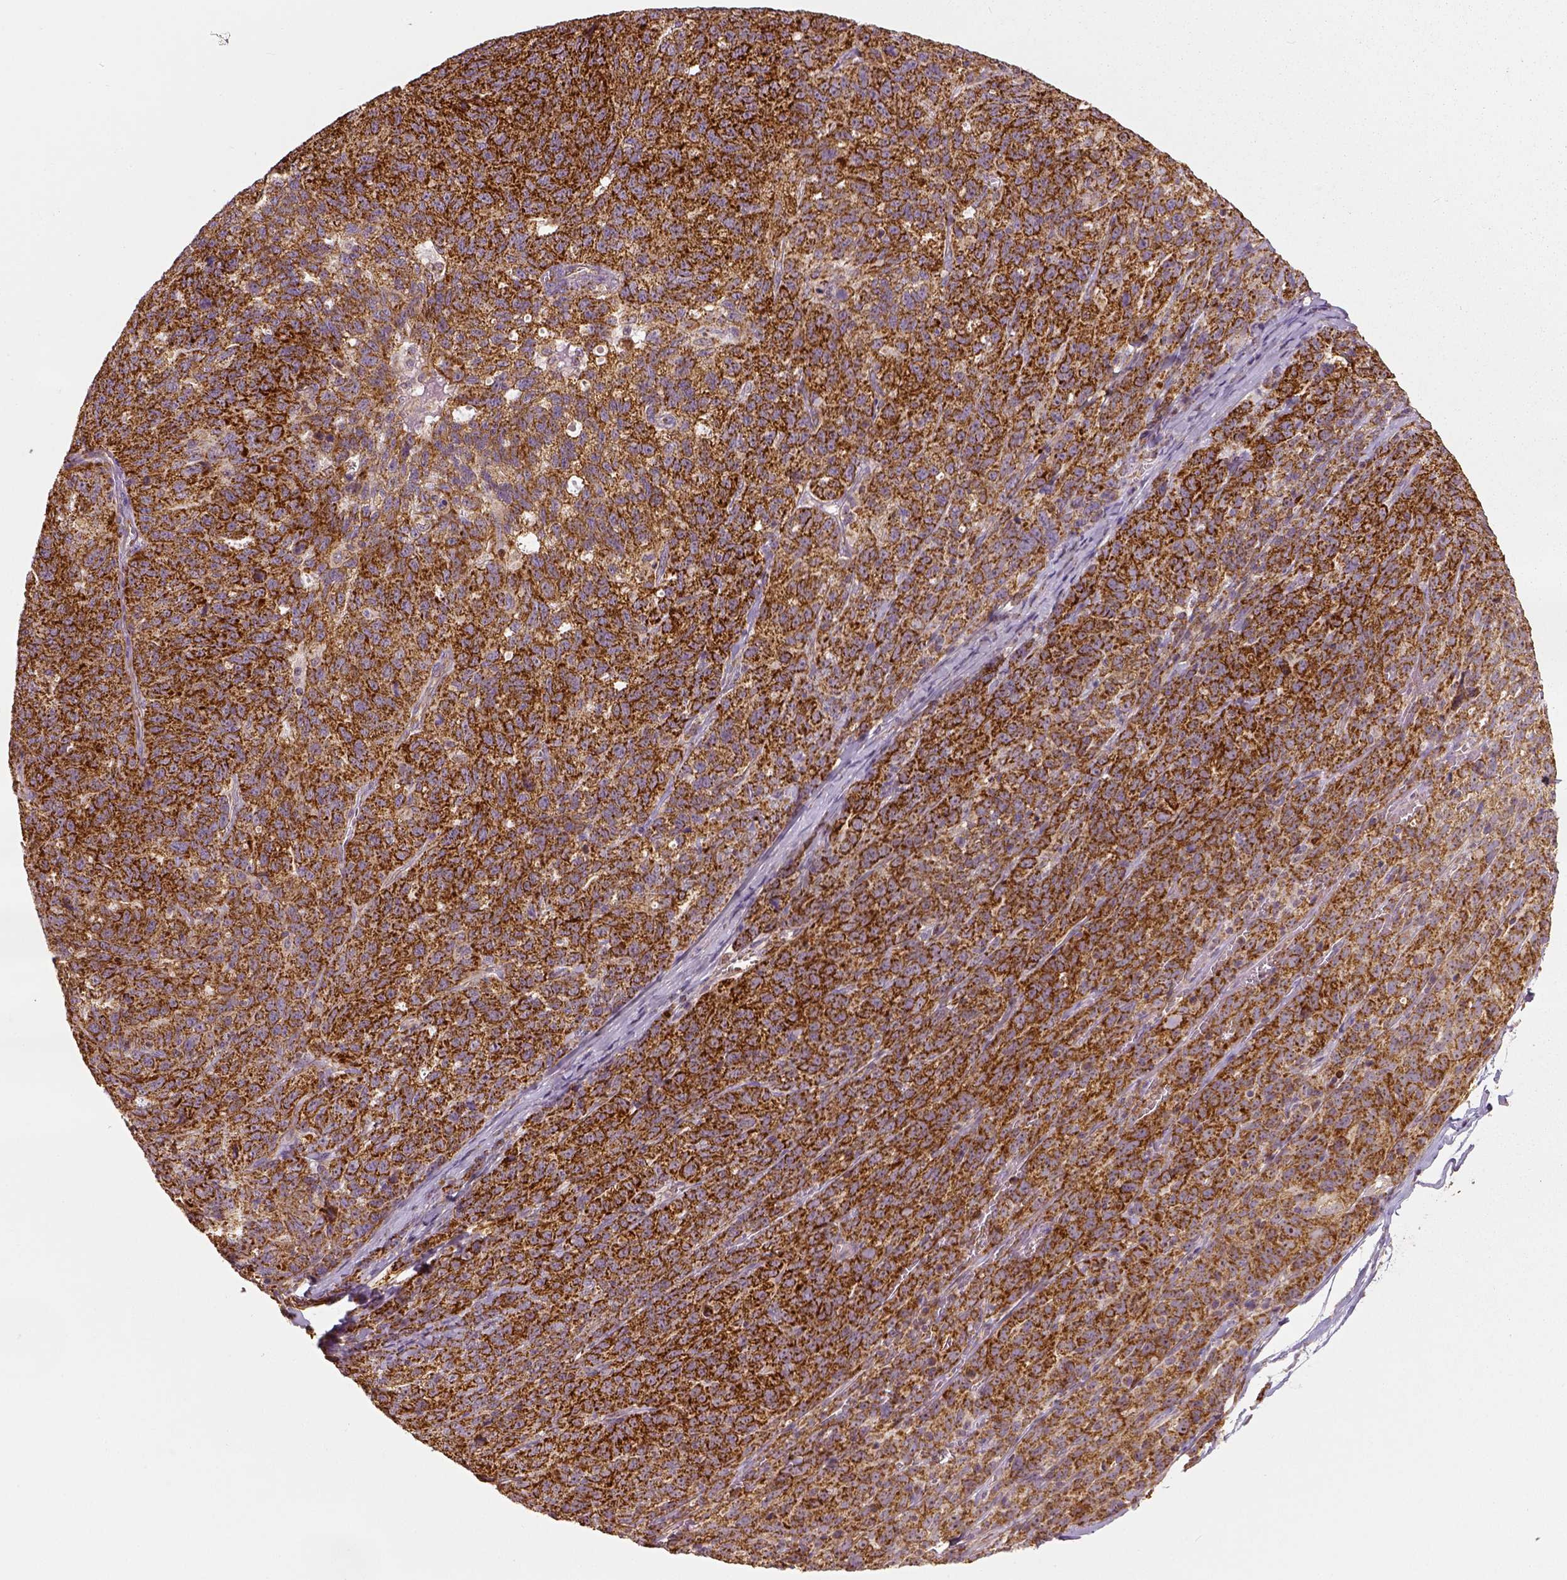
{"staining": {"intensity": "strong", "quantity": ">75%", "location": "cytoplasmic/membranous"}, "tissue": "ovarian cancer", "cell_type": "Tumor cells", "image_type": "cancer", "snomed": [{"axis": "morphology", "description": "Cystadenocarcinoma, serous, NOS"}, {"axis": "topography", "description": "Ovary"}], "caption": "The immunohistochemical stain shows strong cytoplasmic/membranous expression in tumor cells of ovarian cancer tissue. The protein is shown in brown color, while the nuclei are stained blue.", "gene": "PGAM5", "patient": {"sex": "female", "age": 71}}